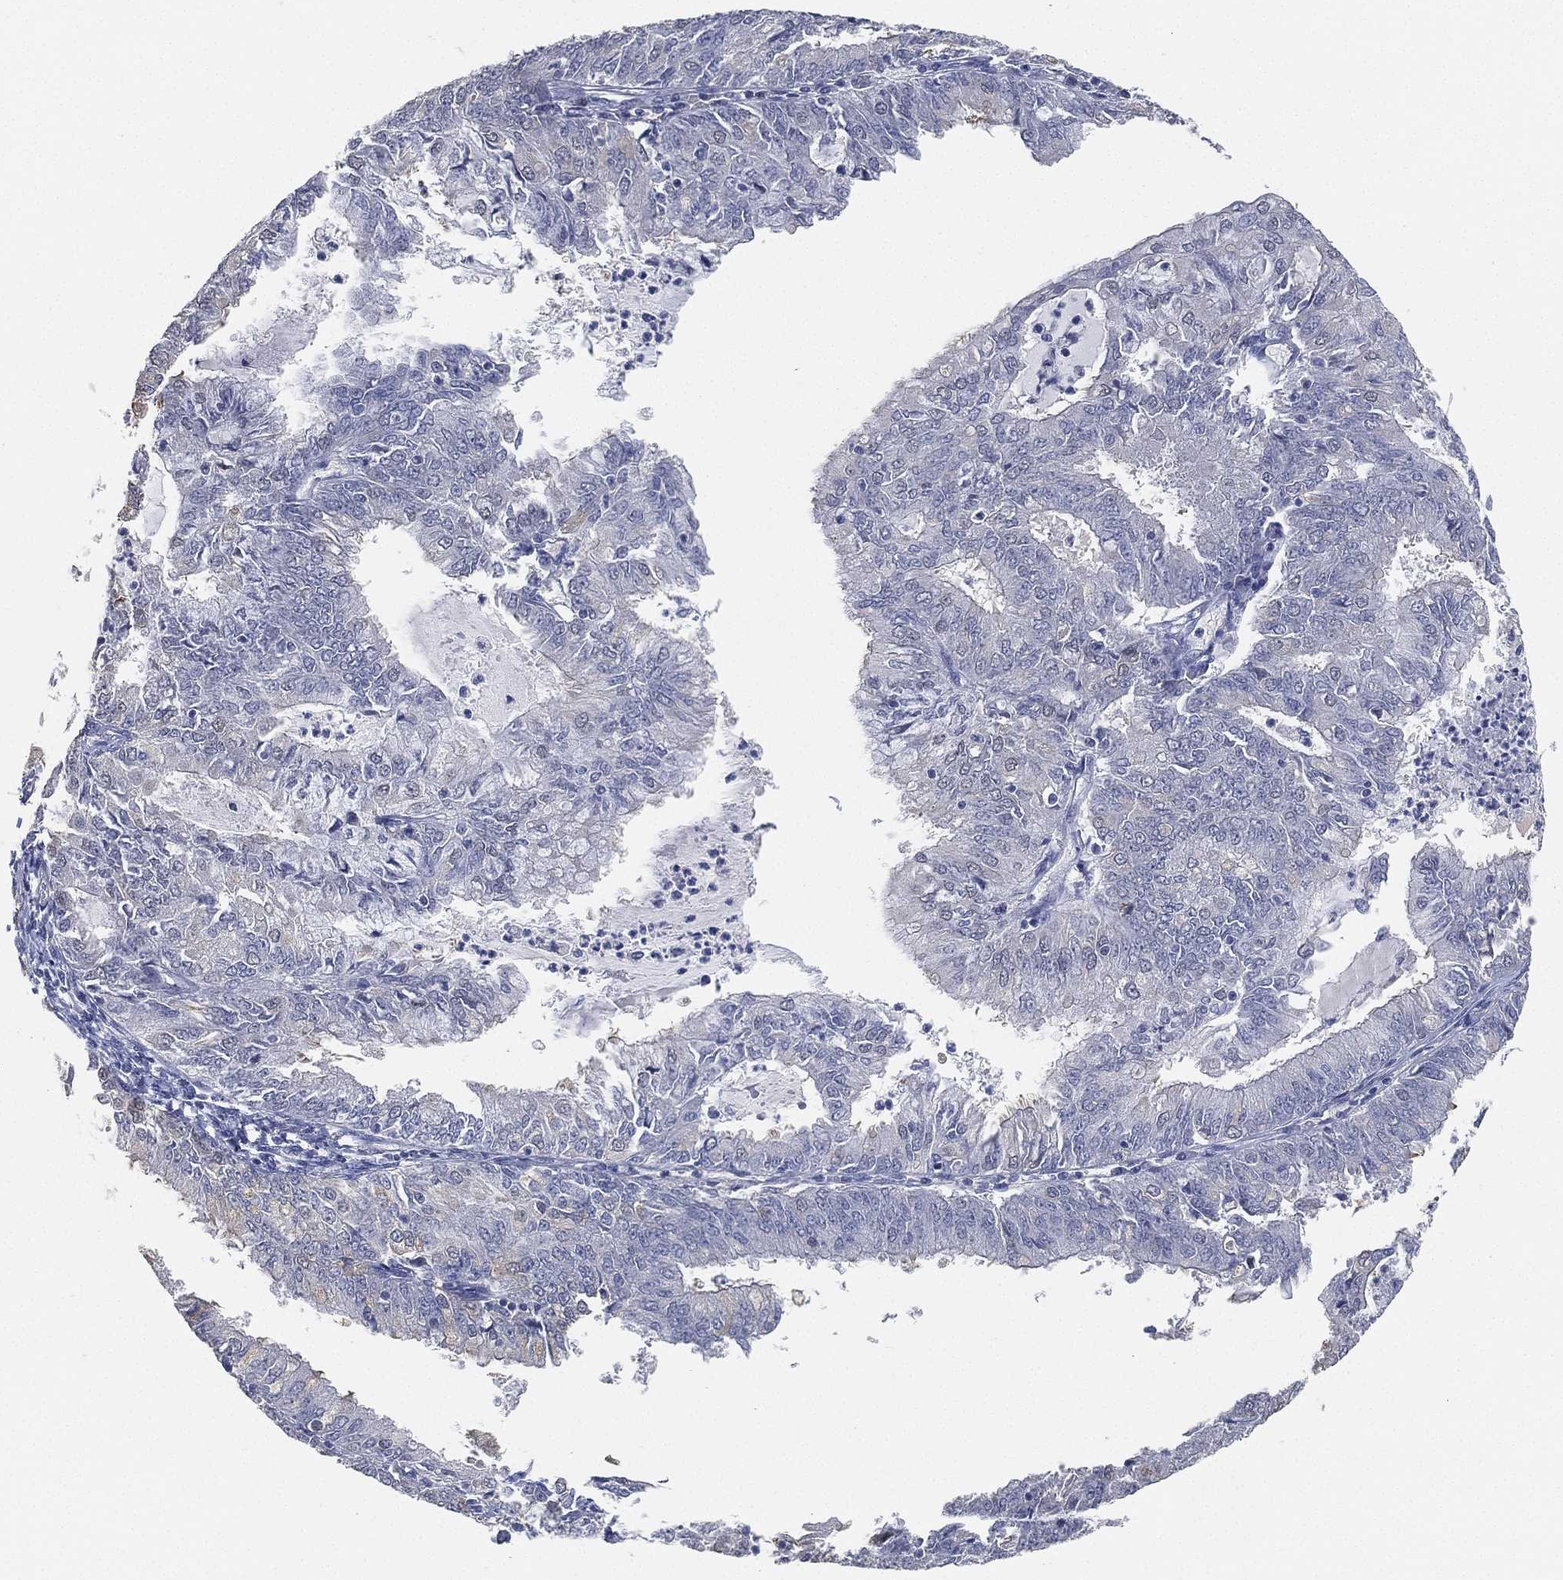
{"staining": {"intensity": "negative", "quantity": "none", "location": "none"}, "tissue": "endometrial cancer", "cell_type": "Tumor cells", "image_type": "cancer", "snomed": [{"axis": "morphology", "description": "Adenocarcinoma, NOS"}, {"axis": "topography", "description": "Endometrium"}], "caption": "IHC photomicrograph of neoplastic tissue: adenocarcinoma (endometrial) stained with DAB (3,3'-diaminobenzidine) displays no significant protein expression in tumor cells.", "gene": "GPR61", "patient": {"sex": "female", "age": 57}}